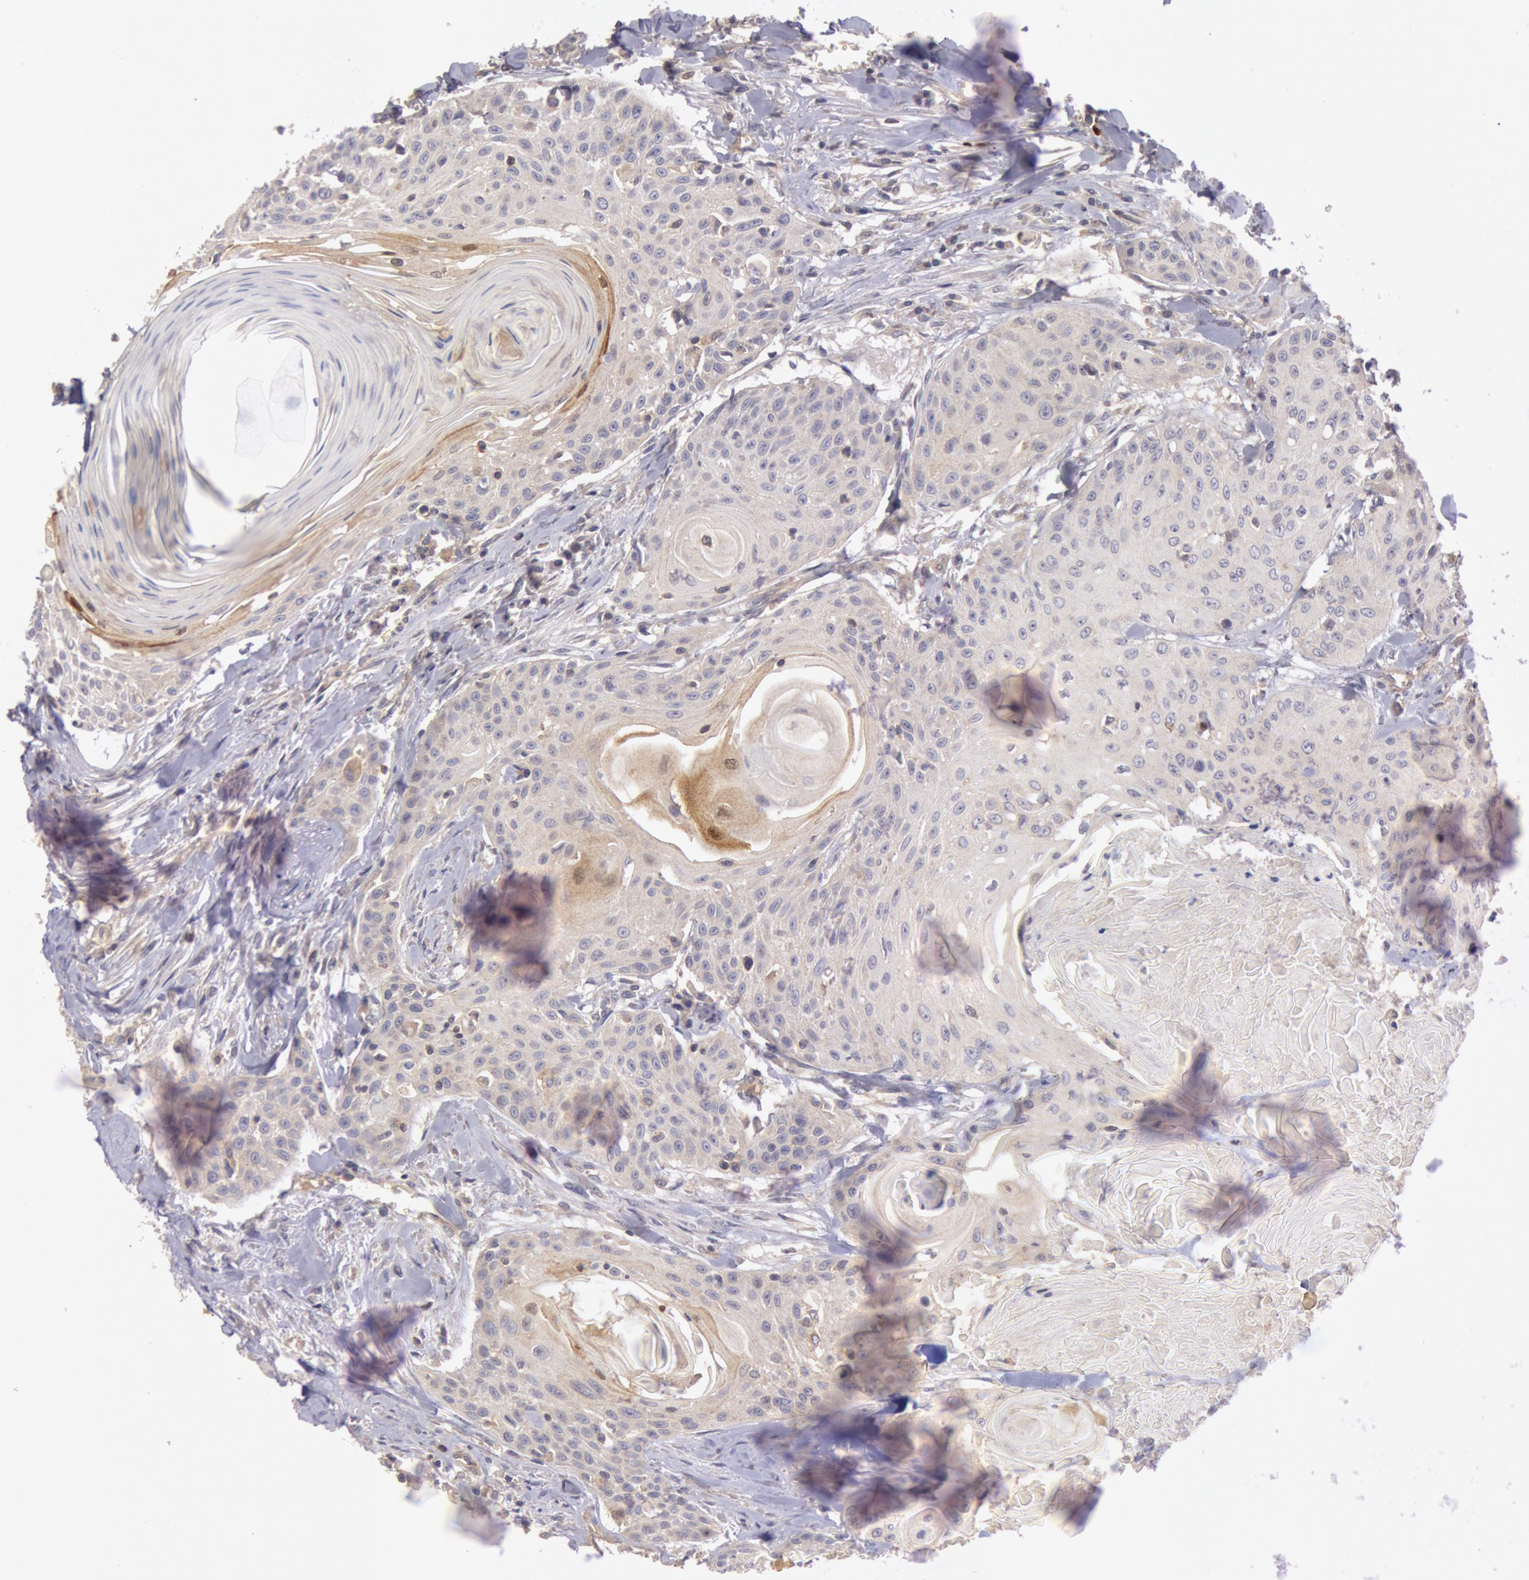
{"staining": {"intensity": "negative", "quantity": "none", "location": "none"}, "tissue": "head and neck cancer", "cell_type": "Tumor cells", "image_type": "cancer", "snomed": [{"axis": "morphology", "description": "Squamous cell carcinoma, NOS"}, {"axis": "morphology", "description": "Squamous cell carcinoma, metastatic, NOS"}, {"axis": "topography", "description": "Lymph node"}, {"axis": "topography", "description": "Salivary gland"}, {"axis": "topography", "description": "Head-Neck"}], "caption": "Immunohistochemical staining of head and neck cancer reveals no significant staining in tumor cells.", "gene": "PIK3R1", "patient": {"sex": "female", "age": 74}}